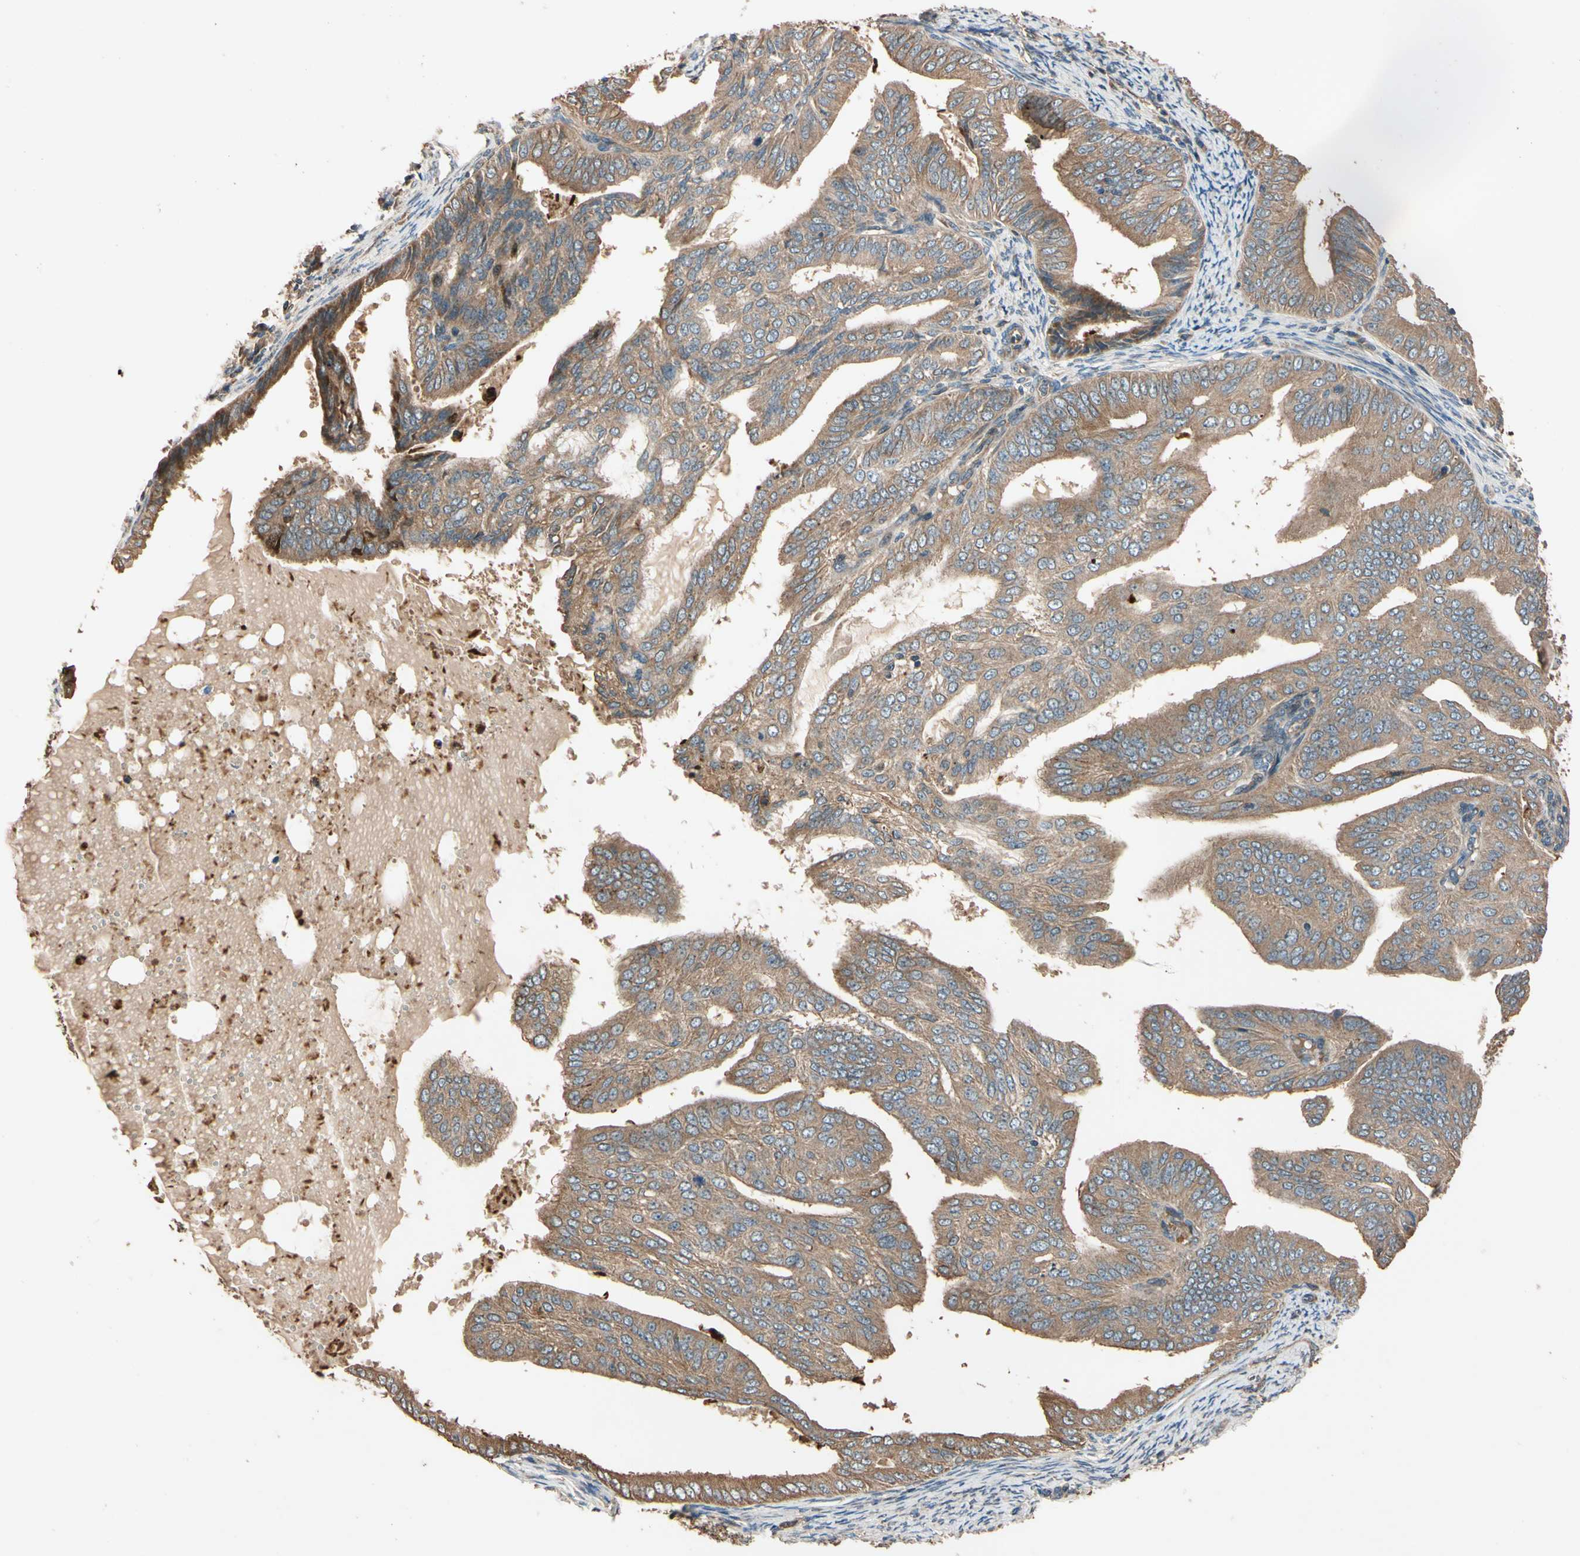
{"staining": {"intensity": "moderate", "quantity": ">75%", "location": "cytoplasmic/membranous"}, "tissue": "endometrial cancer", "cell_type": "Tumor cells", "image_type": "cancer", "snomed": [{"axis": "morphology", "description": "Adenocarcinoma, NOS"}, {"axis": "topography", "description": "Endometrium"}], "caption": "This photomicrograph shows immunohistochemistry staining of human endometrial cancer, with medium moderate cytoplasmic/membranous positivity in about >75% of tumor cells.", "gene": "MGRN1", "patient": {"sex": "female", "age": 58}}